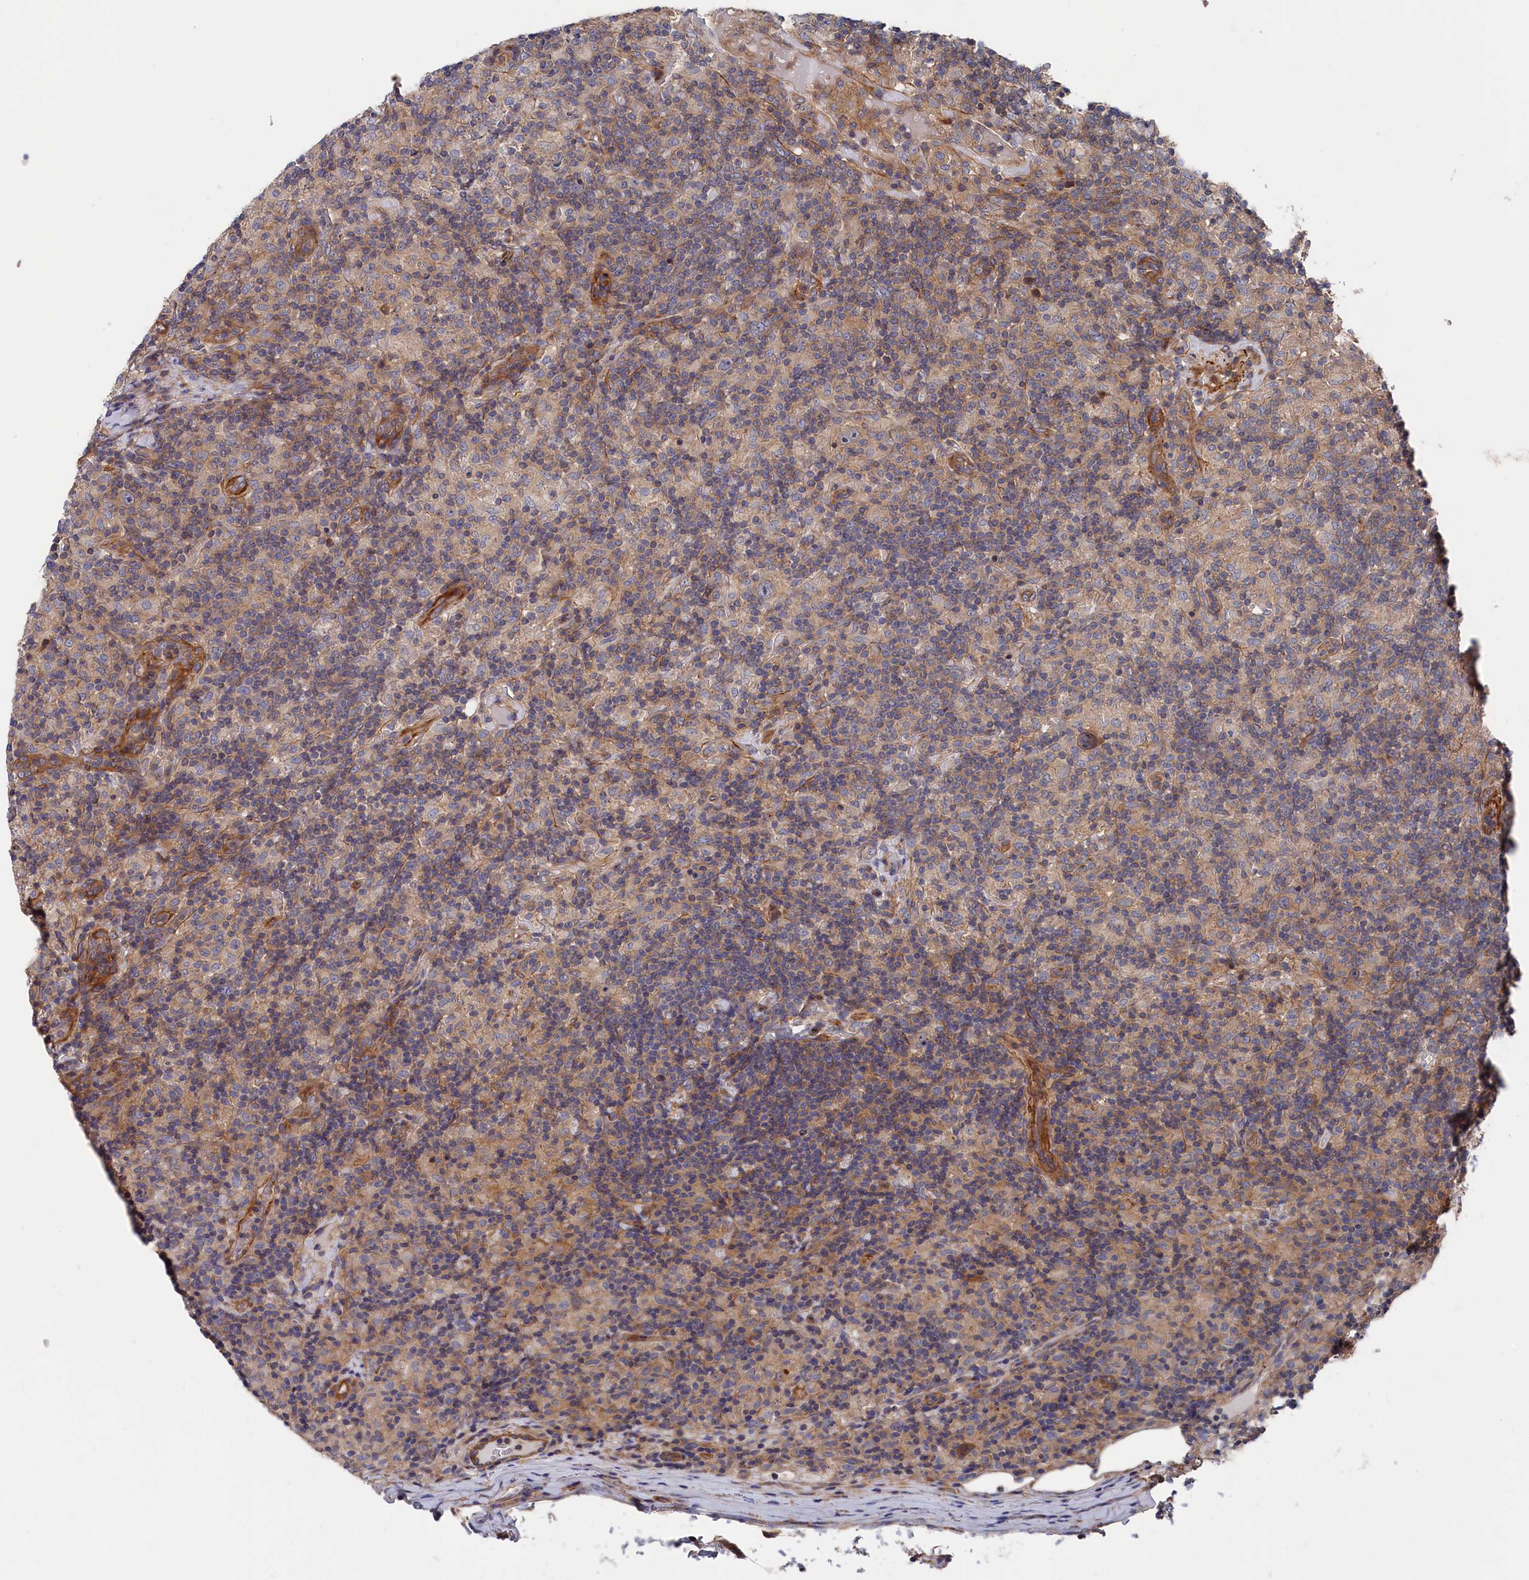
{"staining": {"intensity": "weak", "quantity": "<25%", "location": "cytoplasmic/membranous"}, "tissue": "lymphoma", "cell_type": "Tumor cells", "image_type": "cancer", "snomed": [{"axis": "morphology", "description": "Hodgkin's disease, NOS"}, {"axis": "topography", "description": "Lymph node"}], "caption": "The immunohistochemistry (IHC) photomicrograph has no significant staining in tumor cells of Hodgkin's disease tissue.", "gene": "LDHD", "patient": {"sex": "male", "age": 70}}